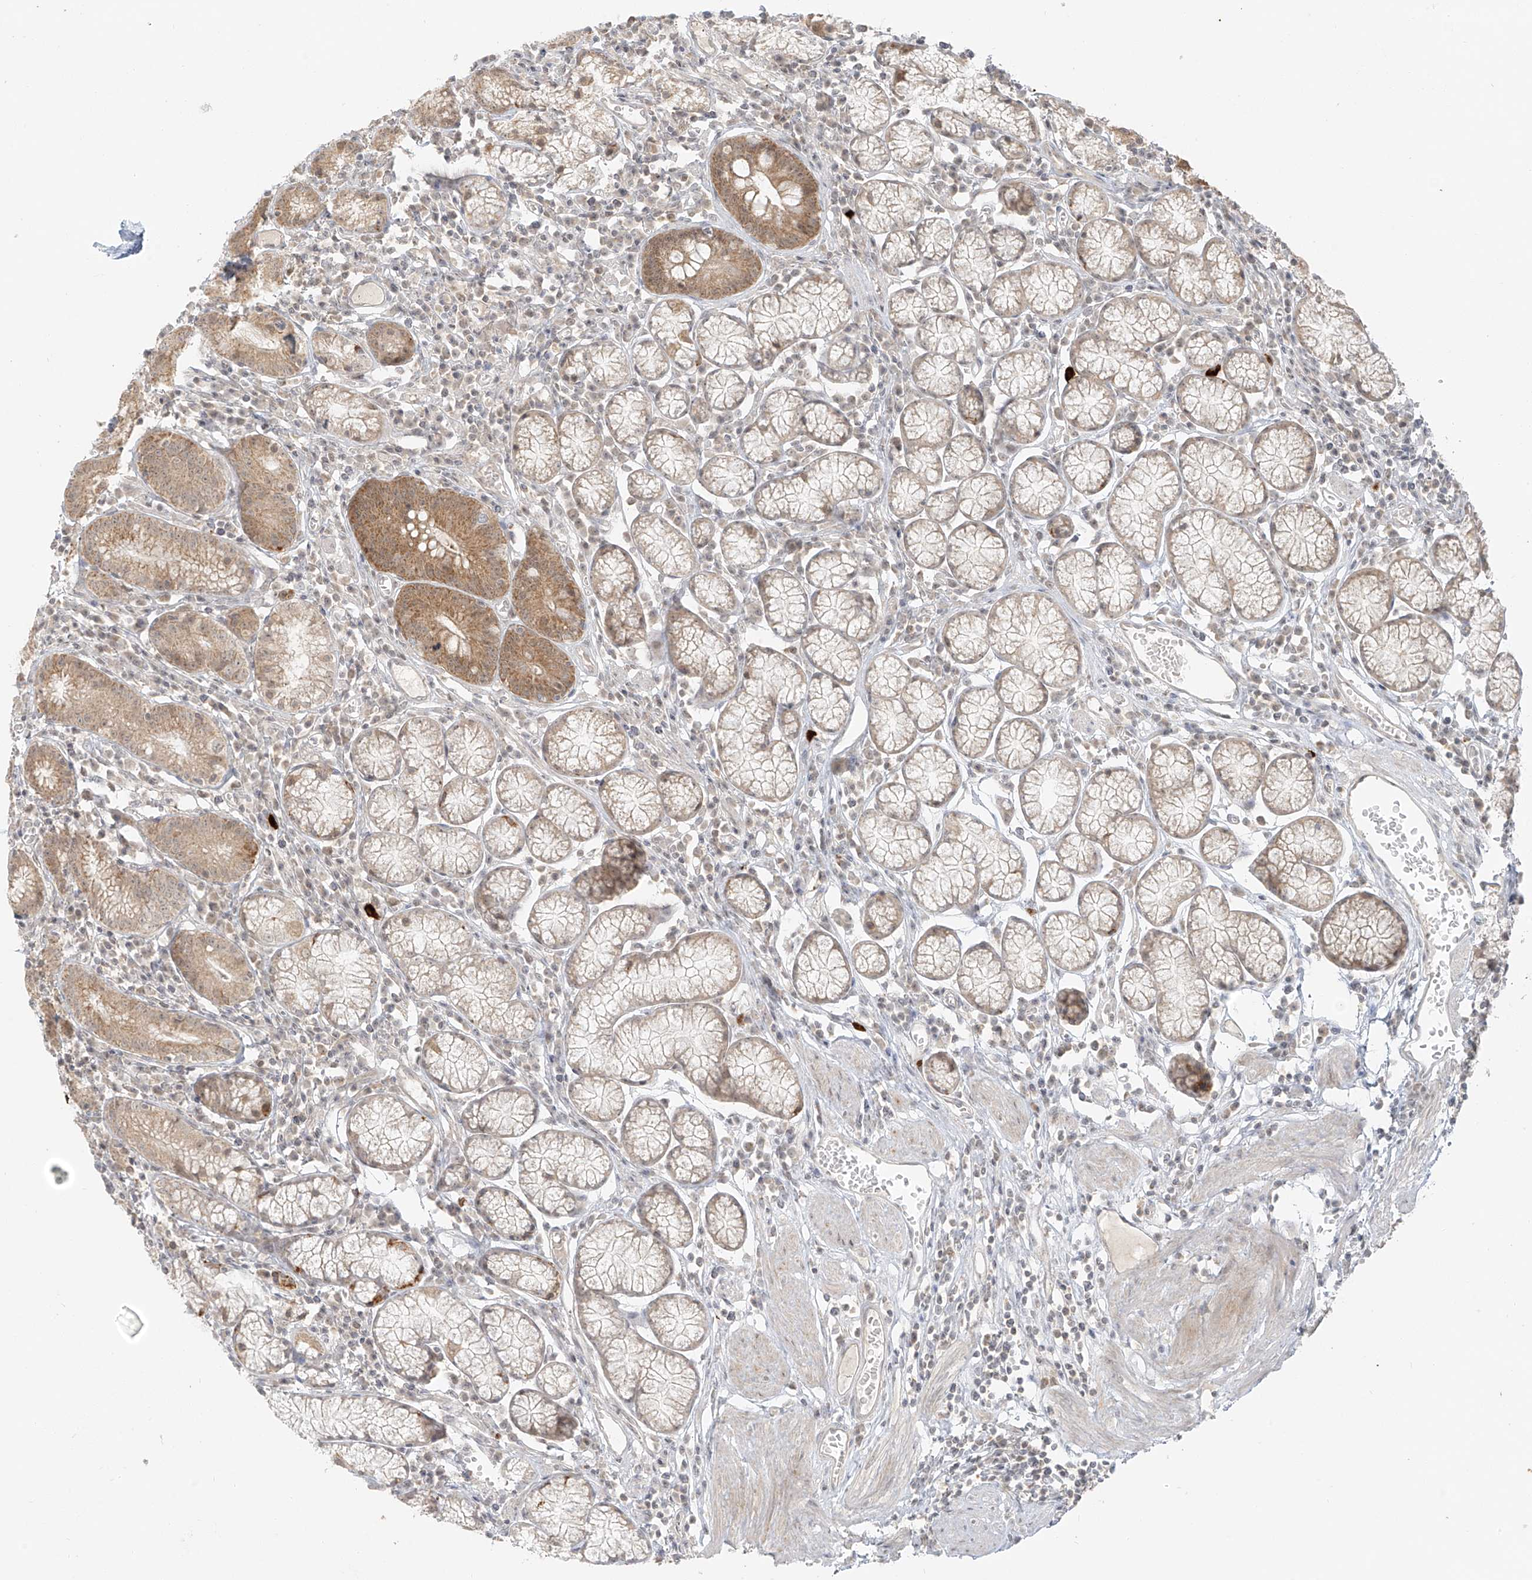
{"staining": {"intensity": "moderate", "quantity": "<25%", "location": "cytoplasmic/membranous"}, "tissue": "stomach", "cell_type": "Glandular cells", "image_type": "normal", "snomed": [{"axis": "morphology", "description": "Normal tissue, NOS"}, {"axis": "topography", "description": "Stomach"}], "caption": "Brown immunohistochemical staining in normal stomach exhibits moderate cytoplasmic/membranous staining in about <25% of glandular cells. (DAB (3,3'-diaminobenzidine) = brown stain, brightfield microscopy at high magnification).", "gene": "MIPEP", "patient": {"sex": "male", "age": 55}}